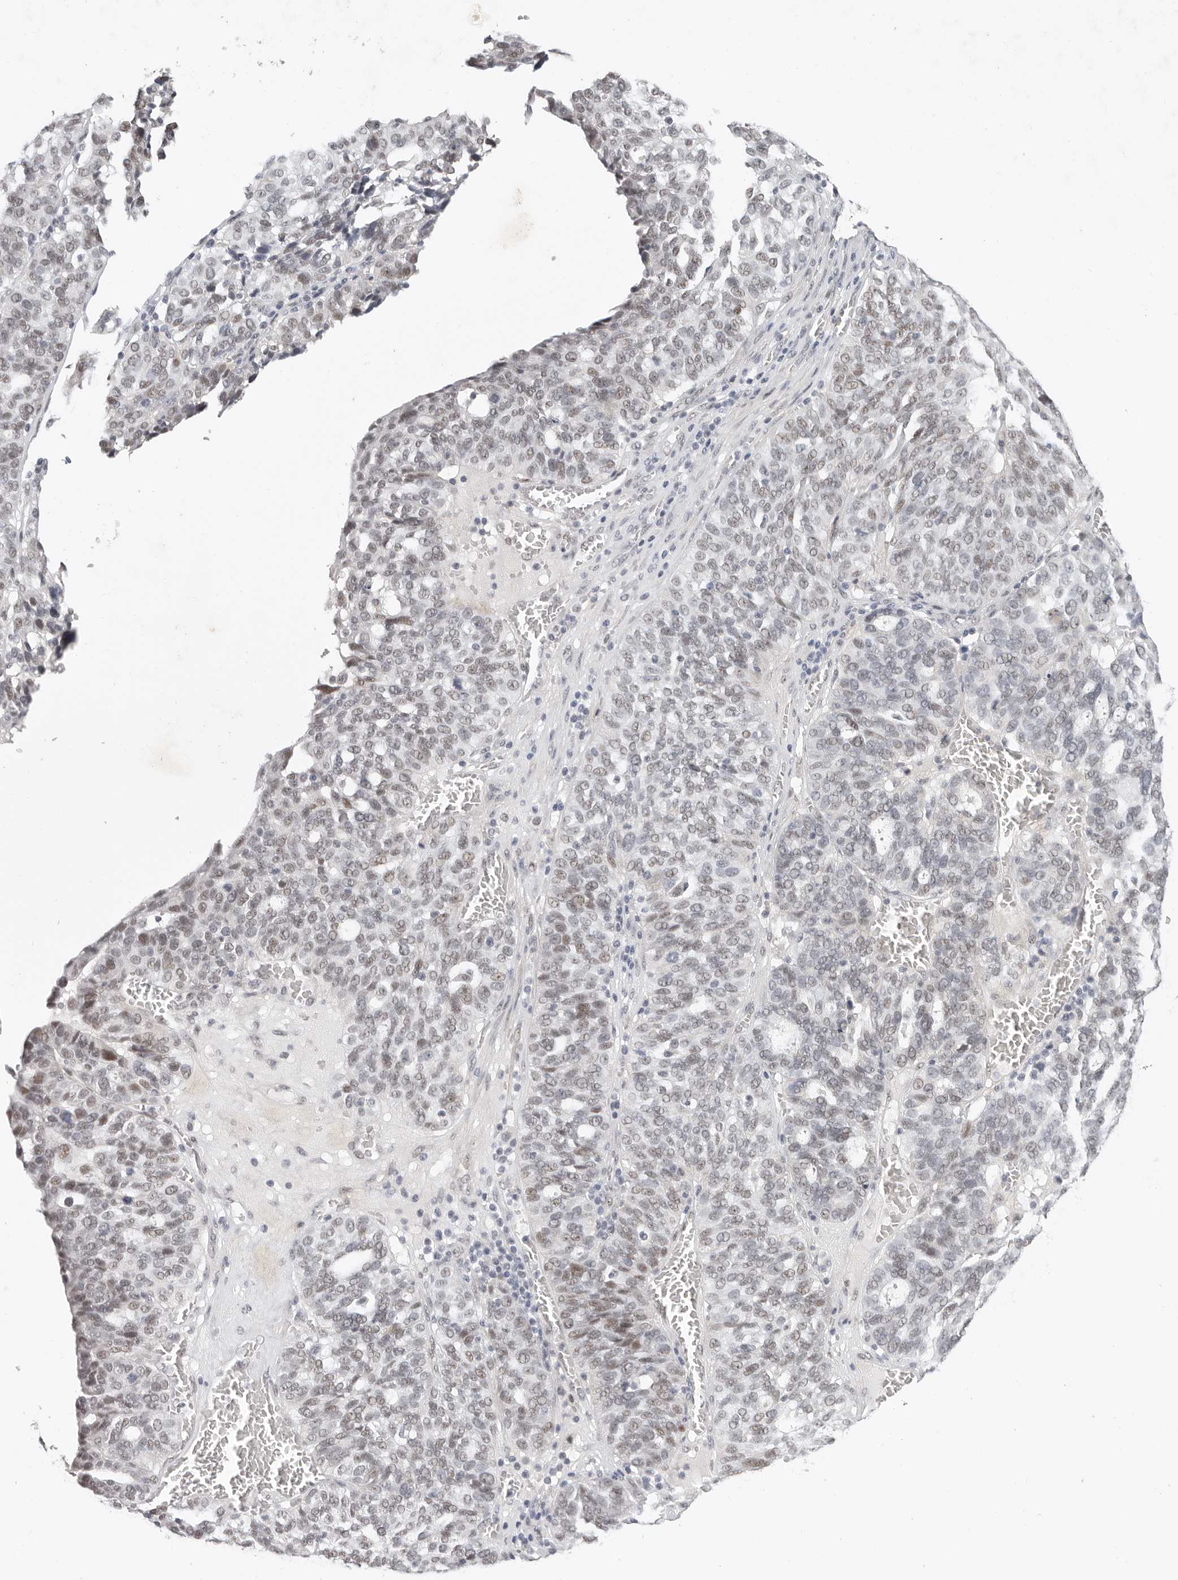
{"staining": {"intensity": "weak", "quantity": "<25%", "location": "nuclear"}, "tissue": "ovarian cancer", "cell_type": "Tumor cells", "image_type": "cancer", "snomed": [{"axis": "morphology", "description": "Cystadenocarcinoma, serous, NOS"}, {"axis": "topography", "description": "Ovary"}], "caption": "Tumor cells are negative for protein expression in human ovarian serous cystadenocarcinoma.", "gene": "LARP7", "patient": {"sex": "female", "age": 59}}